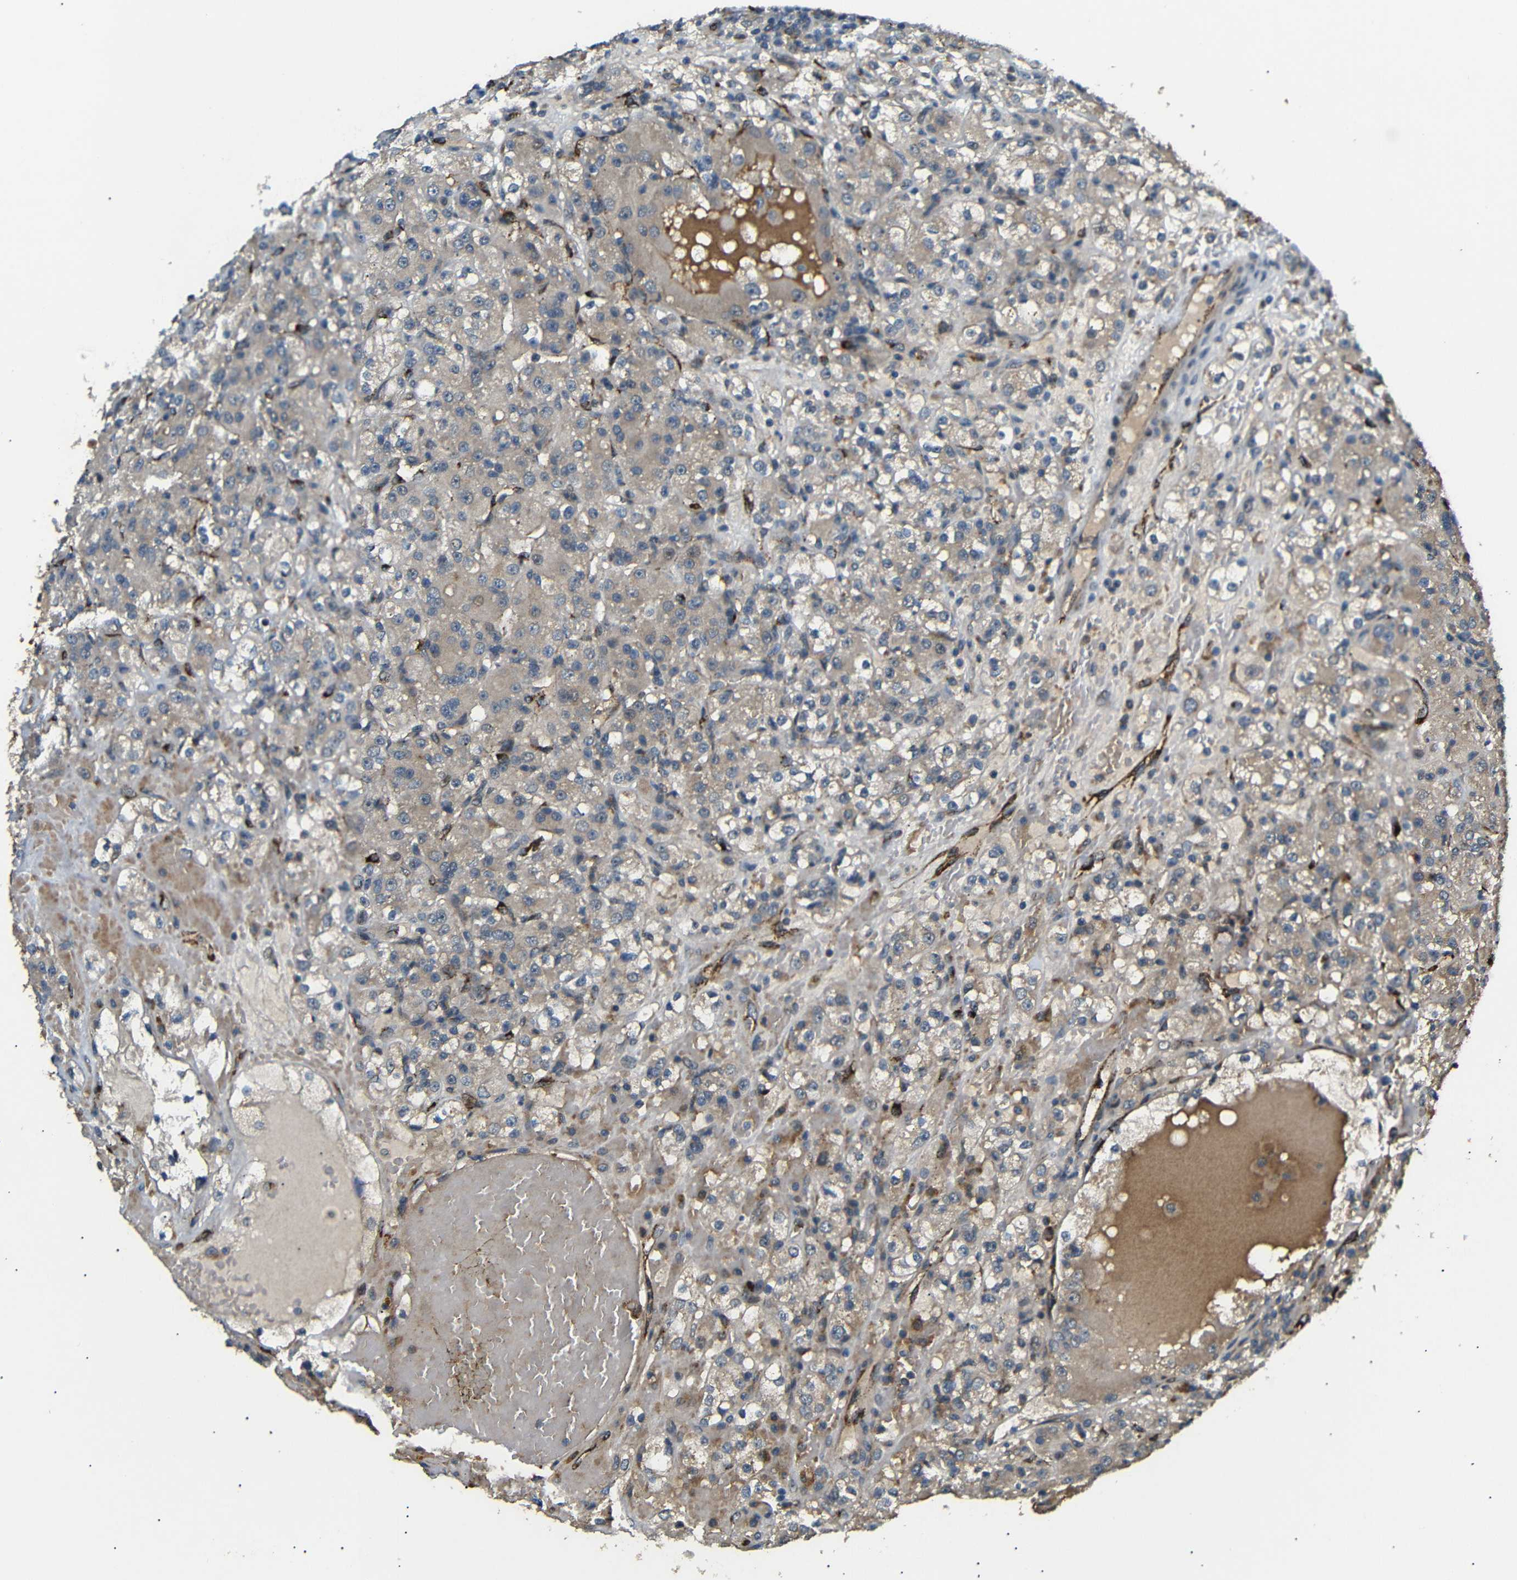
{"staining": {"intensity": "weak", "quantity": ">75%", "location": "cytoplasmic/membranous"}, "tissue": "renal cancer", "cell_type": "Tumor cells", "image_type": "cancer", "snomed": [{"axis": "morphology", "description": "Normal tissue, NOS"}, {"axis": "morphology", "description": "Adenocarcinoma, NOS"}, {"axis": "topography", "description": "Kidney"}], "caption": "Immunohistochemistry (DAB) staining of renal adenocarcinoma shows weak cytoplasmic/membranous protein positivity in approximately >75% of tumor cells.", "gene": "ATP7A", "patient": {"sex": "male", "age": 61}}